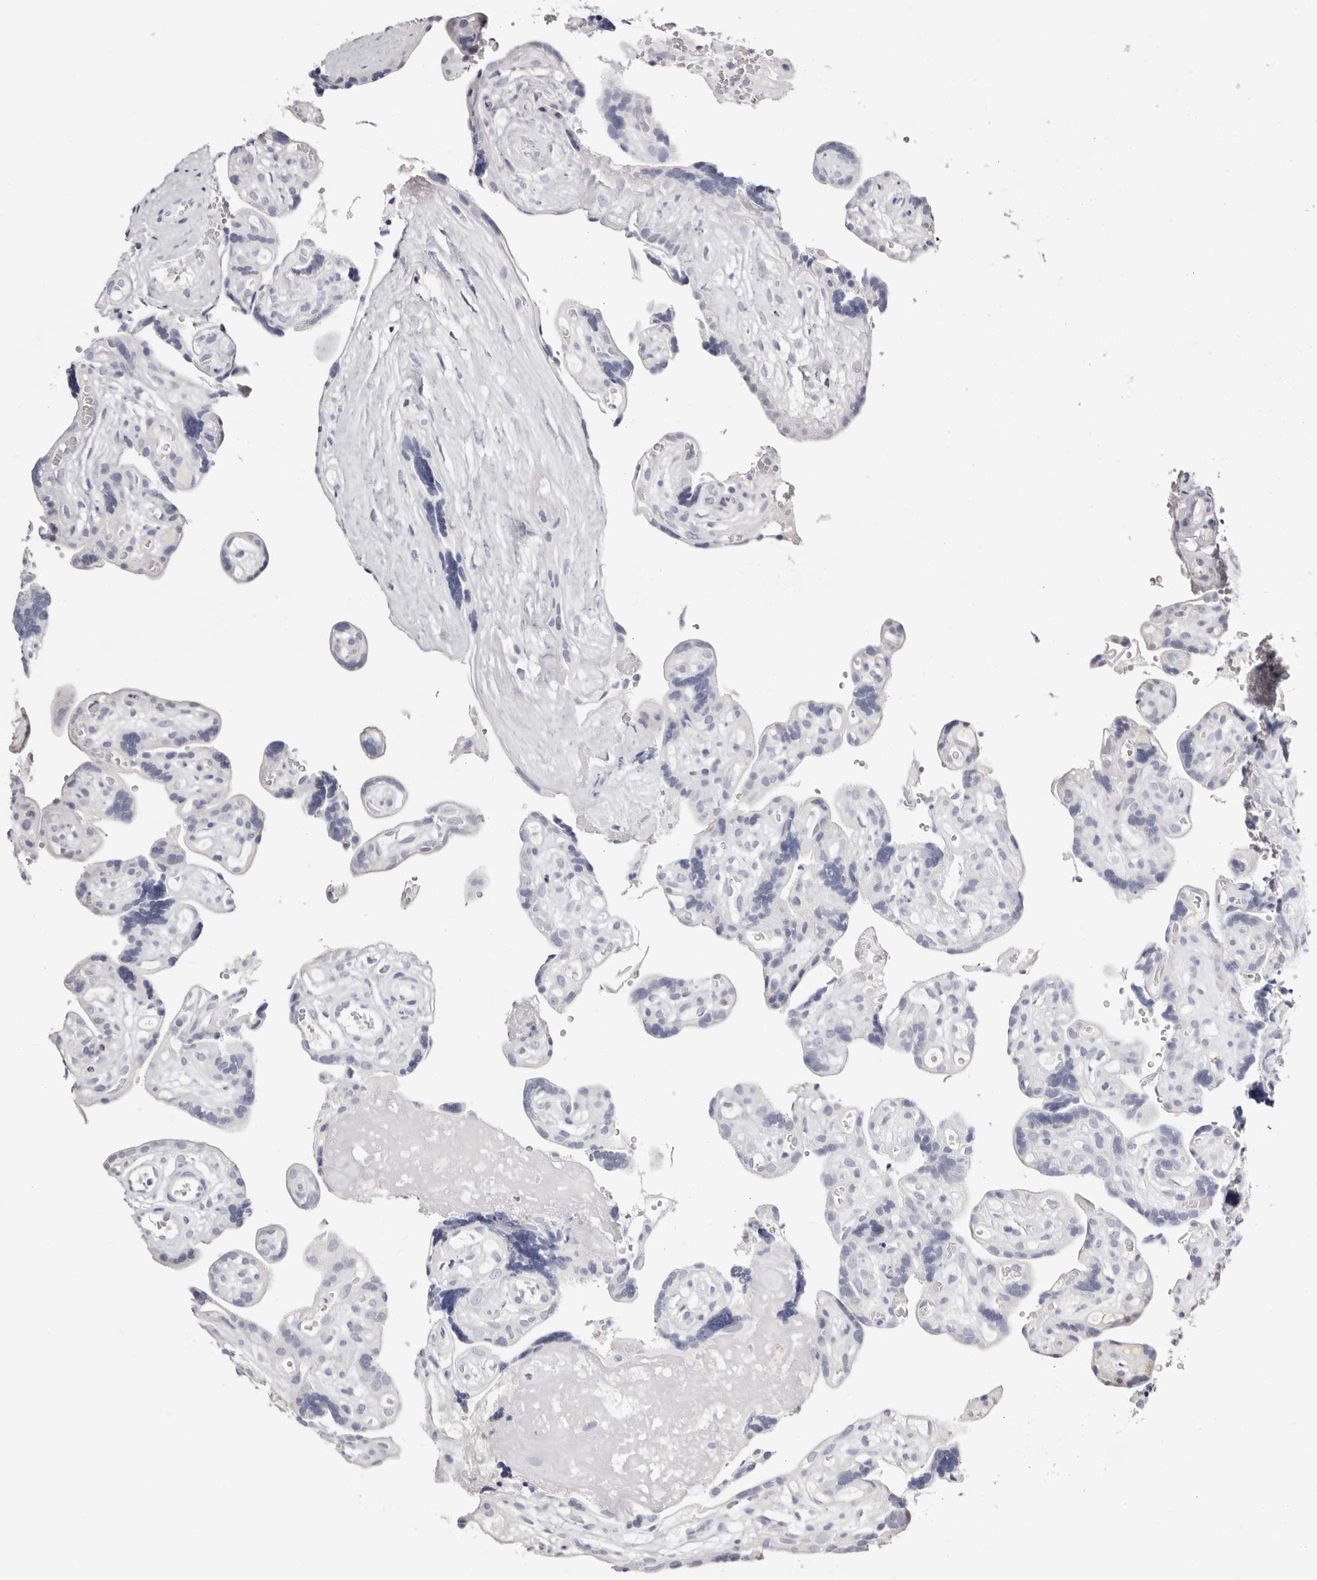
{"staining": {"intensity": "negative", "quantity": "none", "location": "none"}, "tissue": "placenta", "cell_type": "Decidual cells", "image_type": "normal", "snomed": [{"axis": "morphology", "description": "Normal tissue, NOS"}, {"axis": "topography", "description": "Placenta"}], "caption": "Decidual cells show no significant positivity in benign placenta. (Immunohistochemistry (ihc), brightfield microscopy, high magnification).", "gene": "AKNAD1", "patient": {"sex": "female", "age": 30}}